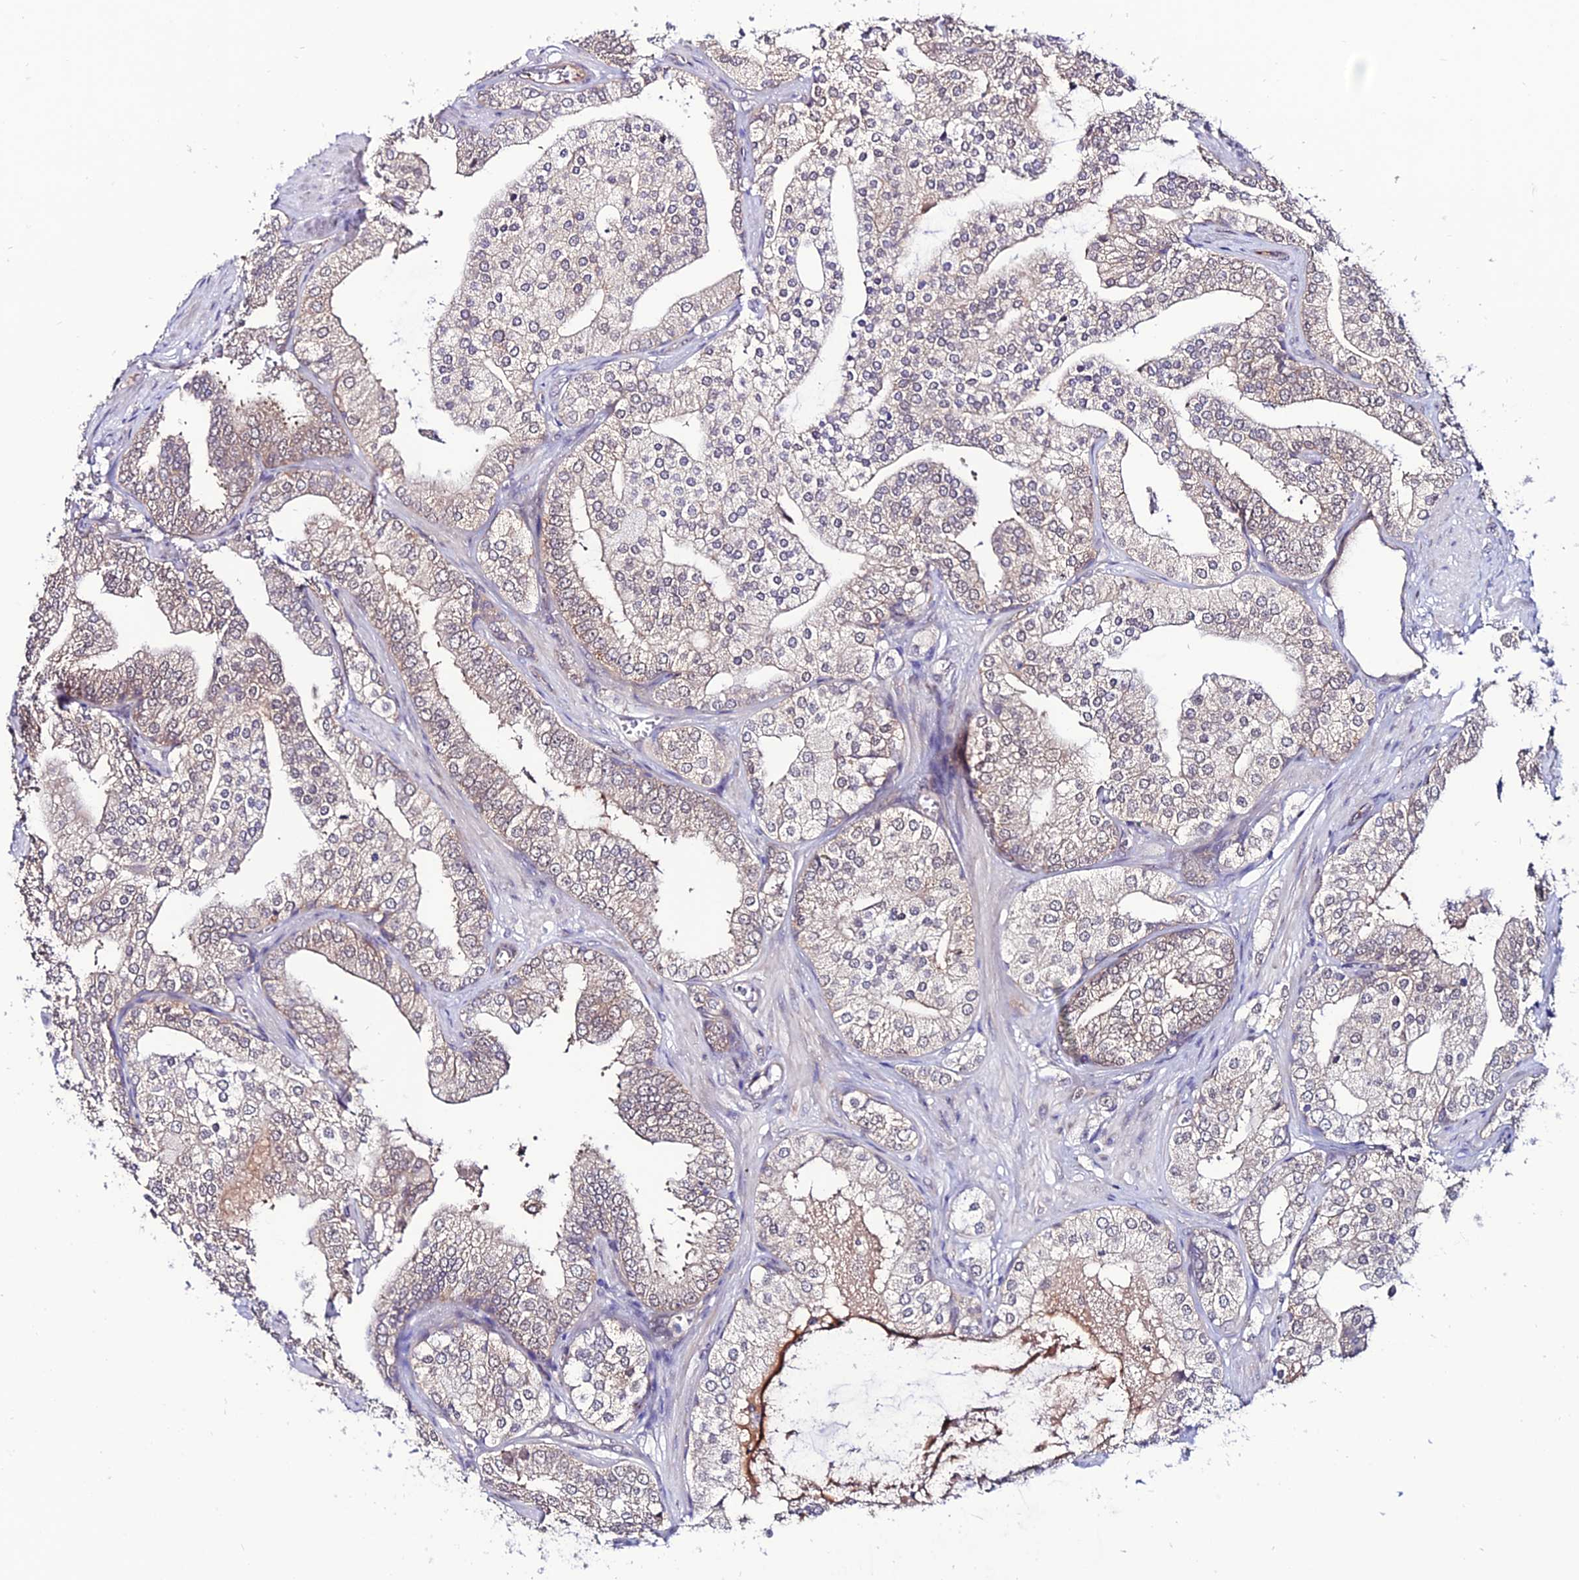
{"staining": {"intensity": "weak", "quantity": "25%-75%", "location": "cytoplasmic/membranous"}, "tissue": "prostate cancer", "cell_type": "Tumor cells", "image_type": "cancer", "snomed": [{"axis": "morphology", "description": "Adenocarcinoma, High grade"}, {"axis": "topography", "description": "Prostate"}], "caption": "Immunohistochemical staining of human prostate high-grade adenocarcinoma displays weak cytoplasmic/membranous protein positivity in approximately 25%-75% of tumor cells.", "gene": "FZD8", "patient": {"sex": "male", "age": 50}}